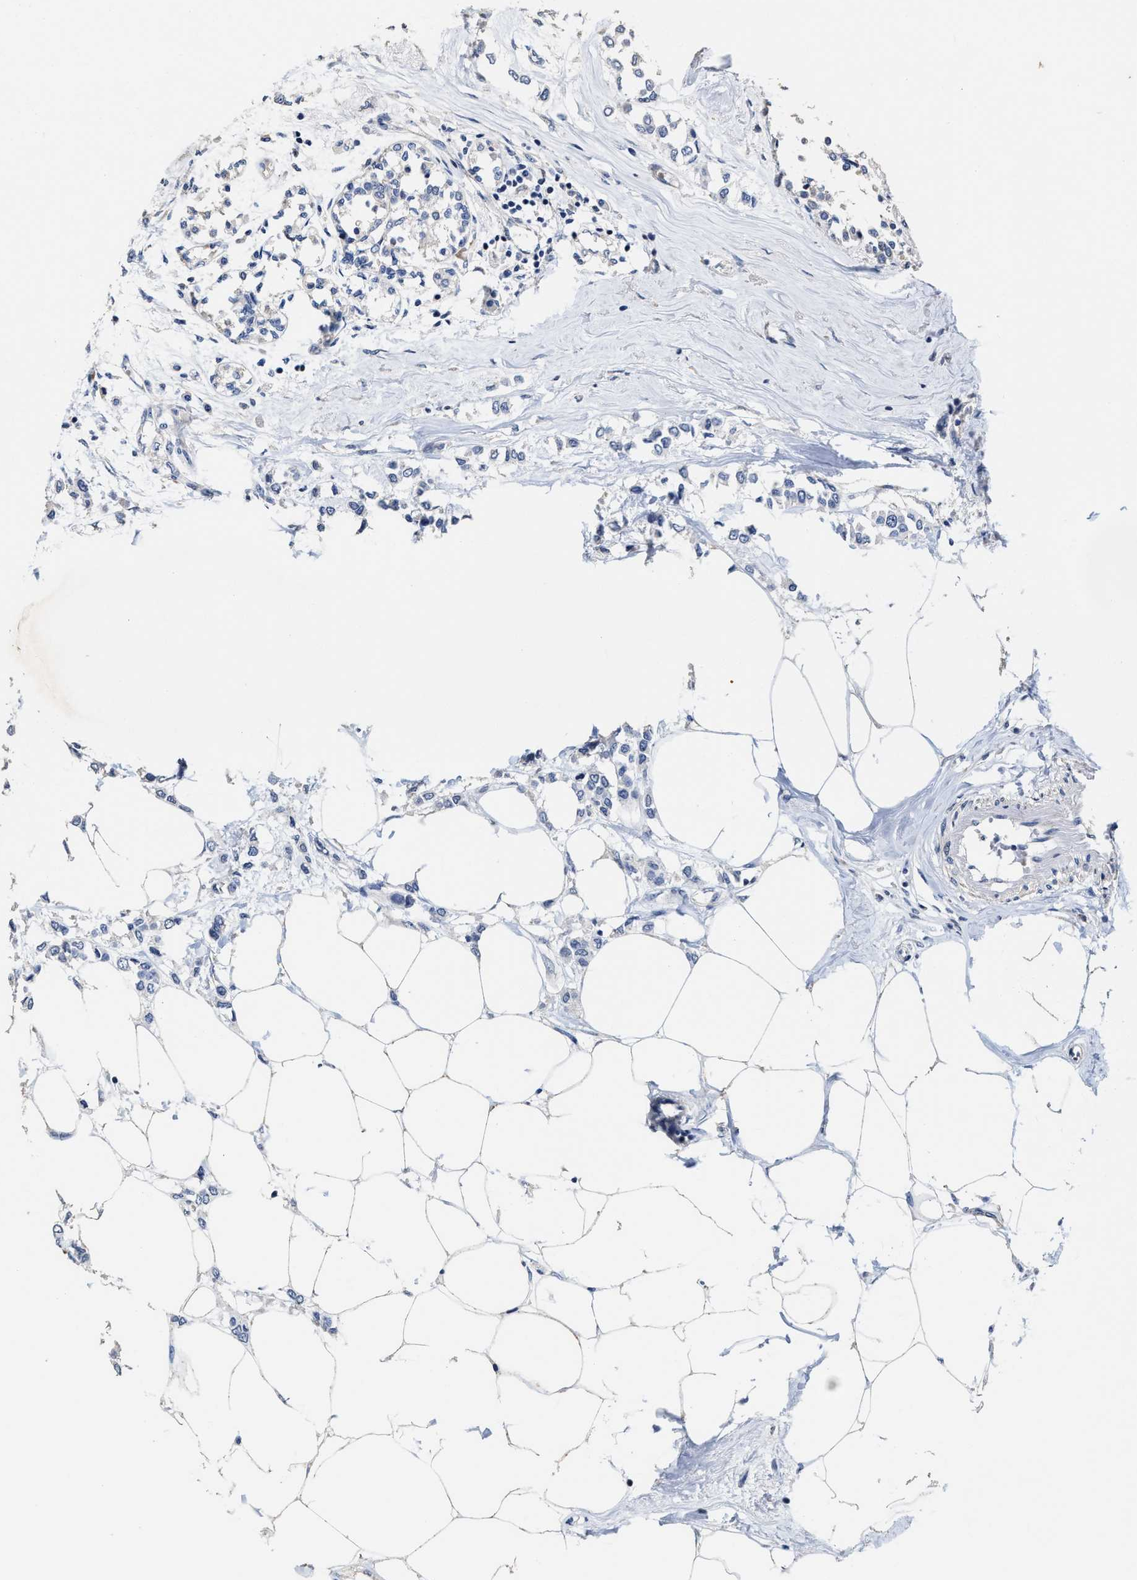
{"staining": {"intensity": "negative", "quantity": "none", "location": "none"}, "tissue": "breast cancer", "cell_type": "Tumor cells", "image_type": "cancer", "snomed": [{"axis": "morphology", "description": "Lobular carcinoma"}, {"axis": "topography", "description": "Breast"}], "caption": "IHC histopathology image of lobular carcinoma (breast) stained for a protein (brown), which exhibits no staining in tumor cells. (Brightfield microscopy of DAB (3,3'-diaminobenzidine) immunohistochemistry (IHC) at high magnification).", "gene": "ZFAT", "patient": {"sex": "female", "age": 51}}